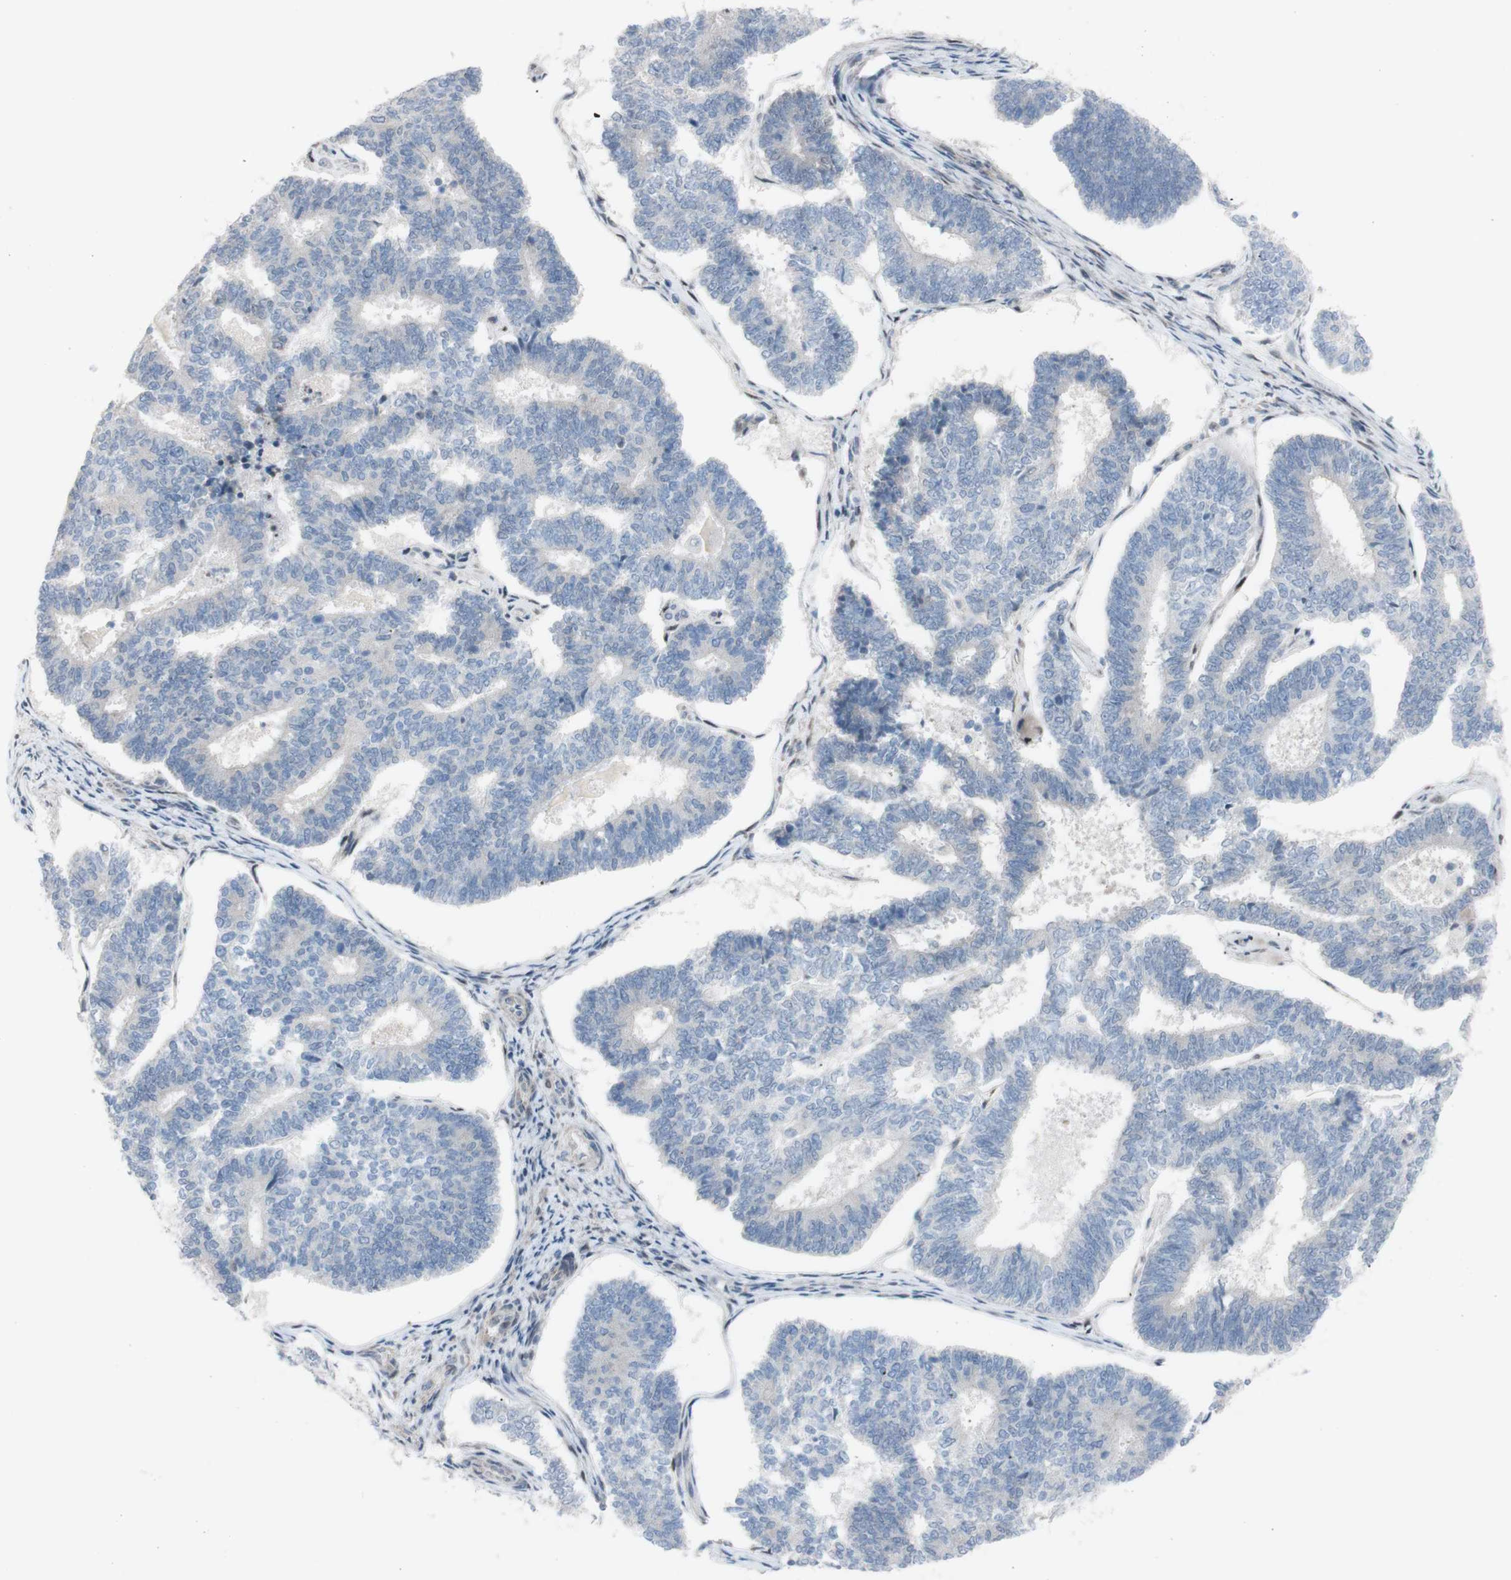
{"staining": {"intensity": "negative", "quantity": "none", "location": "none"}, "tissue": "endometrial cancer", "cell_type": "Tumor cells", "image_type": "cancer", "snomed": [{"axis": "morphology", "description": "Adenocarcinoma, NOS"}, {"axis": "topography", "description": "Endometrium"}], "caption": "Endometrial cancer was stained to show a protein in brown. There is no significant staining in tumor cells.", "gene": "PHTF2", "patient": {"sex": "female", "age": 70}}